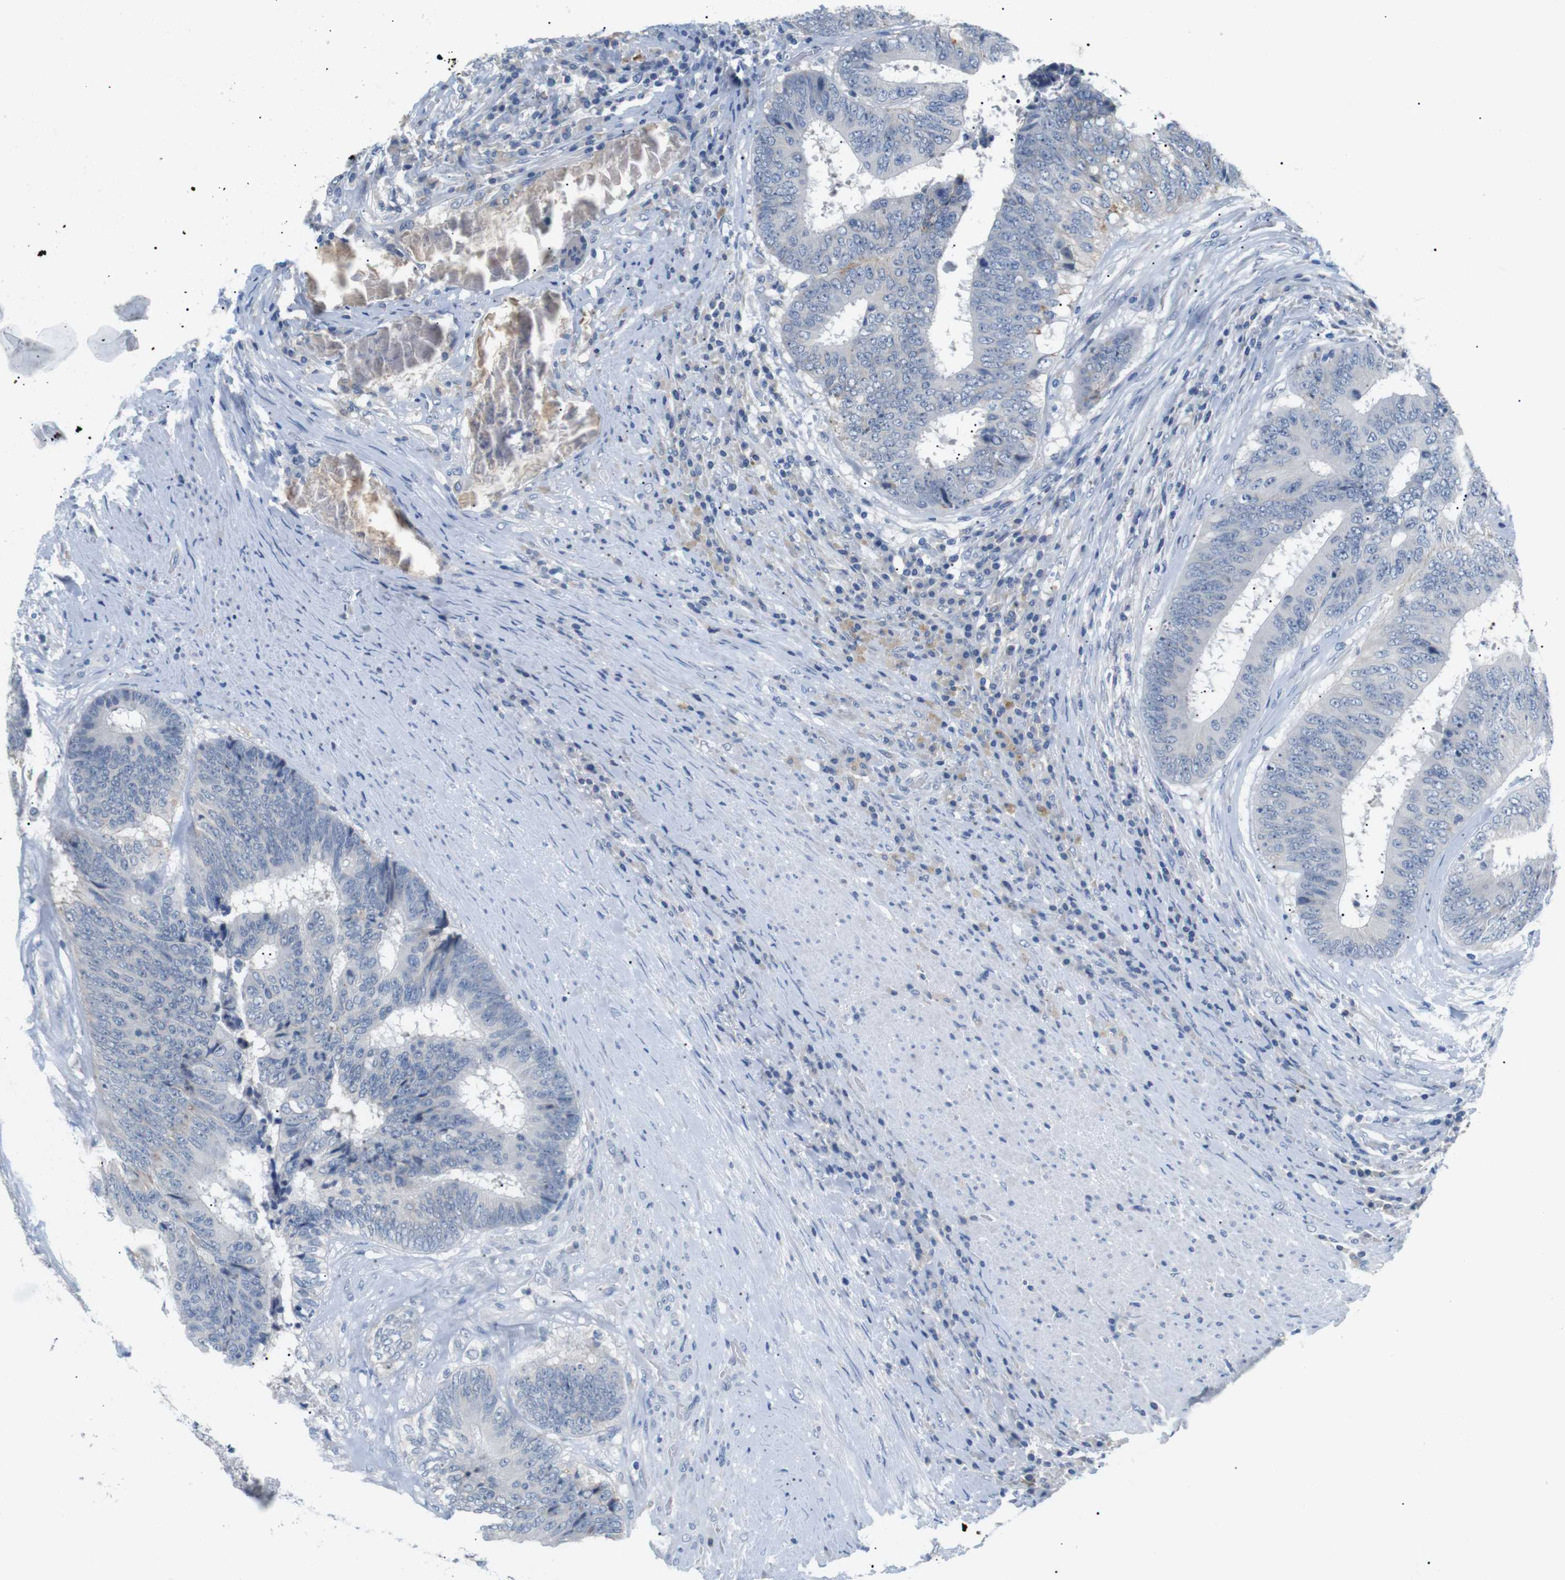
{"staining": {"intensity": "negative", "quantity": "none", "location": "none"}, "tissue": "colorectal cancer", "cell_type": "Tumor cells", "image_type": "cancer", "snomed": [{"axis": "morphology", "description": "Adenocarcinoma, NOS"}, {"axis": "topography", "description": "Rectum"}], "caption": "IHC image of adenocarcinoma (colorectal) stained for a protein (brown), which reveals no staining in tumor cells. (DAB immunohistochemistry visualized using brightfield microscopy, high magnification).", "gene": "FCGRT", "patient": {"sex": "male", "age": 72}}